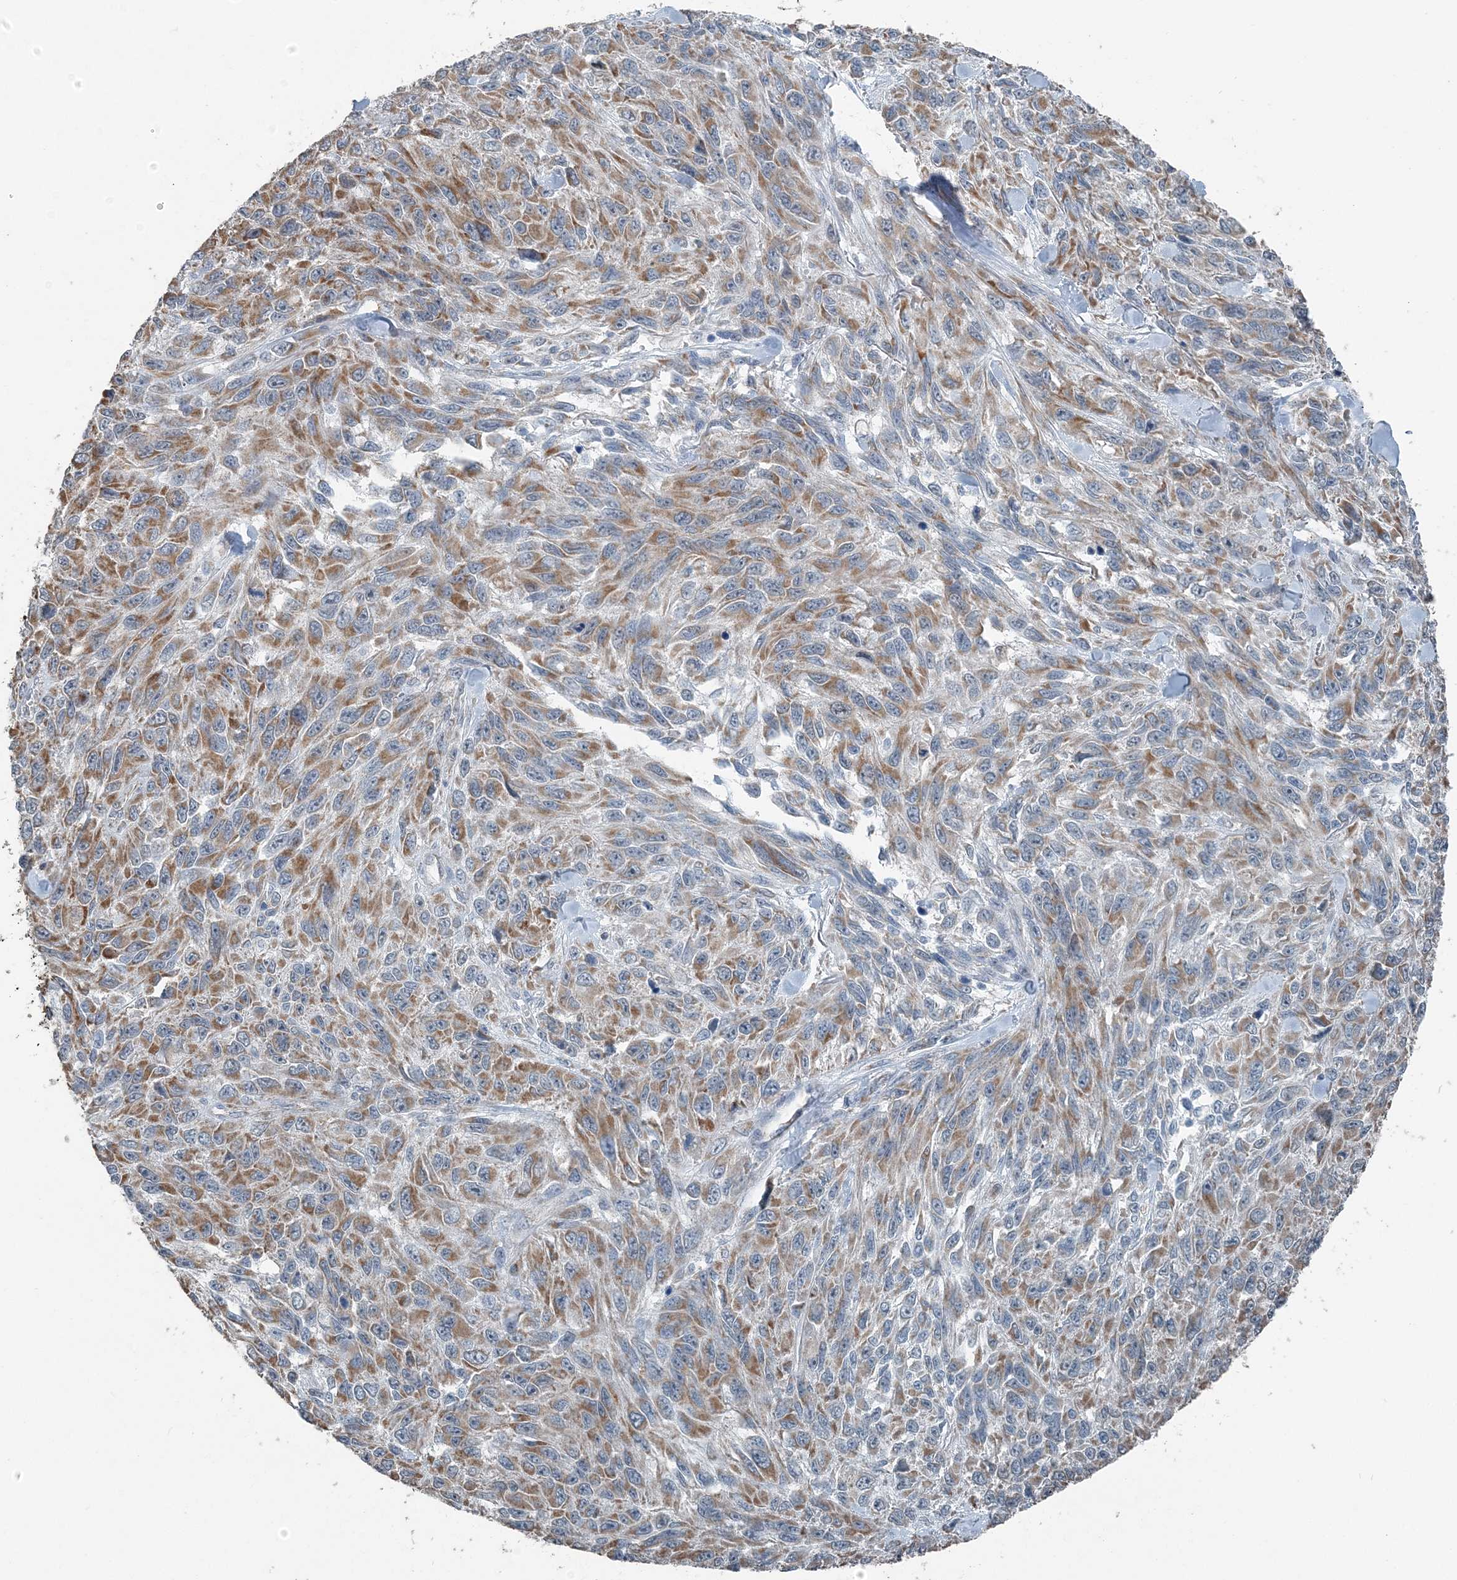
{"staining": {"intensity": "moderate", "quantity": ">75%", "location": "cytoplasmic/membranous"}, "tissue": "melanoma", "cell_type": "Tumor cells", "image_type": "cancer", "snomed": [{"axis": "morphology", "description": "Malignant melanoma, NOS"}, {"axis": "topography", "description": "Skin"}], "caption": "Malignant melanoma was stained to show a protein in brown. There is medium levels of moderate cytoplasmic/membranous positivity in about >75% of tumor cells.", "gene": "SUCLG1", "patient": {"sex": "female", "age": 96}}